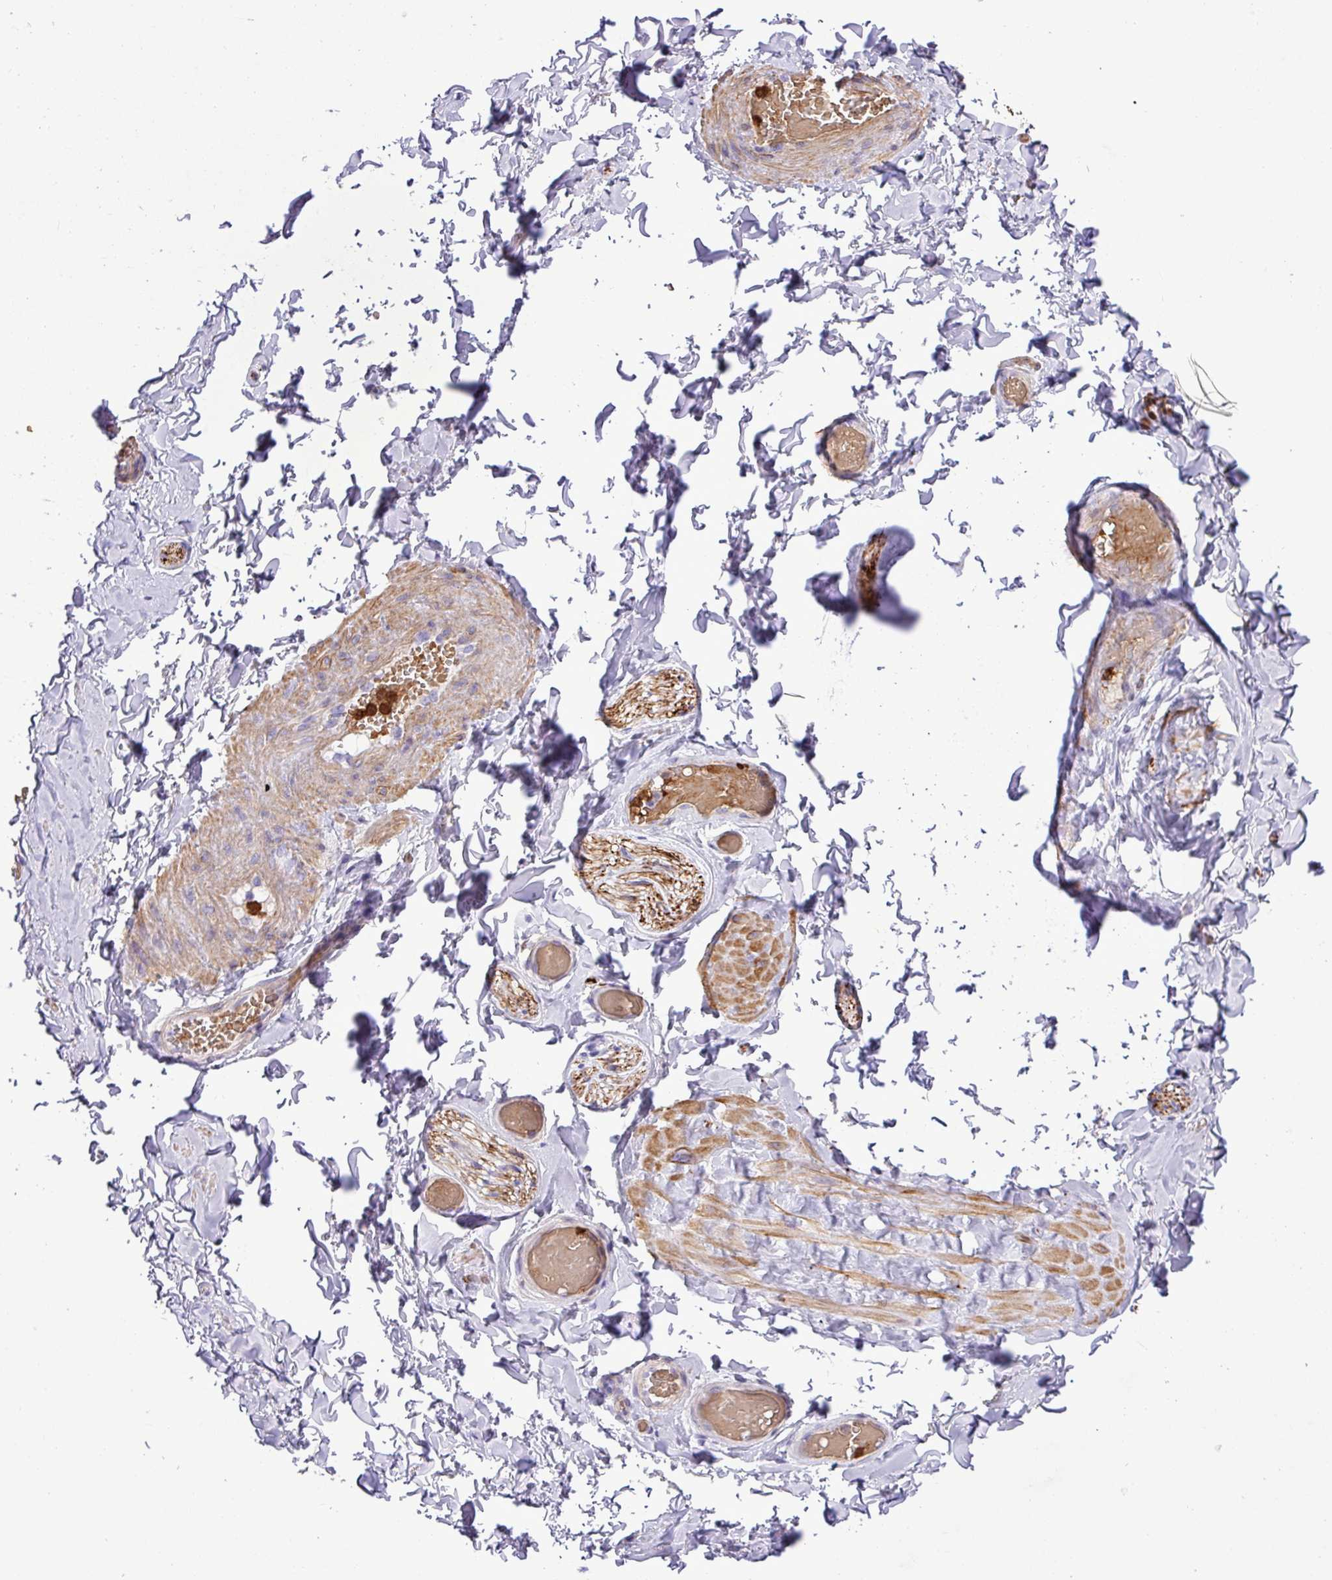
{"staining": {"intensity": "negative", "quantity": "none", "location": "none"}, "tissue": "adipose tissue", "cell_type": "Adipocytes", "image_type": "normal", "snomed": [{"axis": "morphology", "description": "Normal tissue, NOS"}, {"axis": "topography", "description": "Soft tissue"}, {"axis": "topography", "description": "Vascular tissue"}, {"axis": "topography", "description": "Peripheral nerve tissue"}], "caption": "High magnification brightfield microscopy of benign adipose tissue stained with DAB (3,3'-diaminobenzidine) (brown) and counterstained with hematoxylin (blue): adipocytes show no significant positivity. (DAB immunohistochemistry (IHC) with hematoxylin counter stain).", "gene": "MGAT4B", "patient": {"sex": "male", "age": 32}}